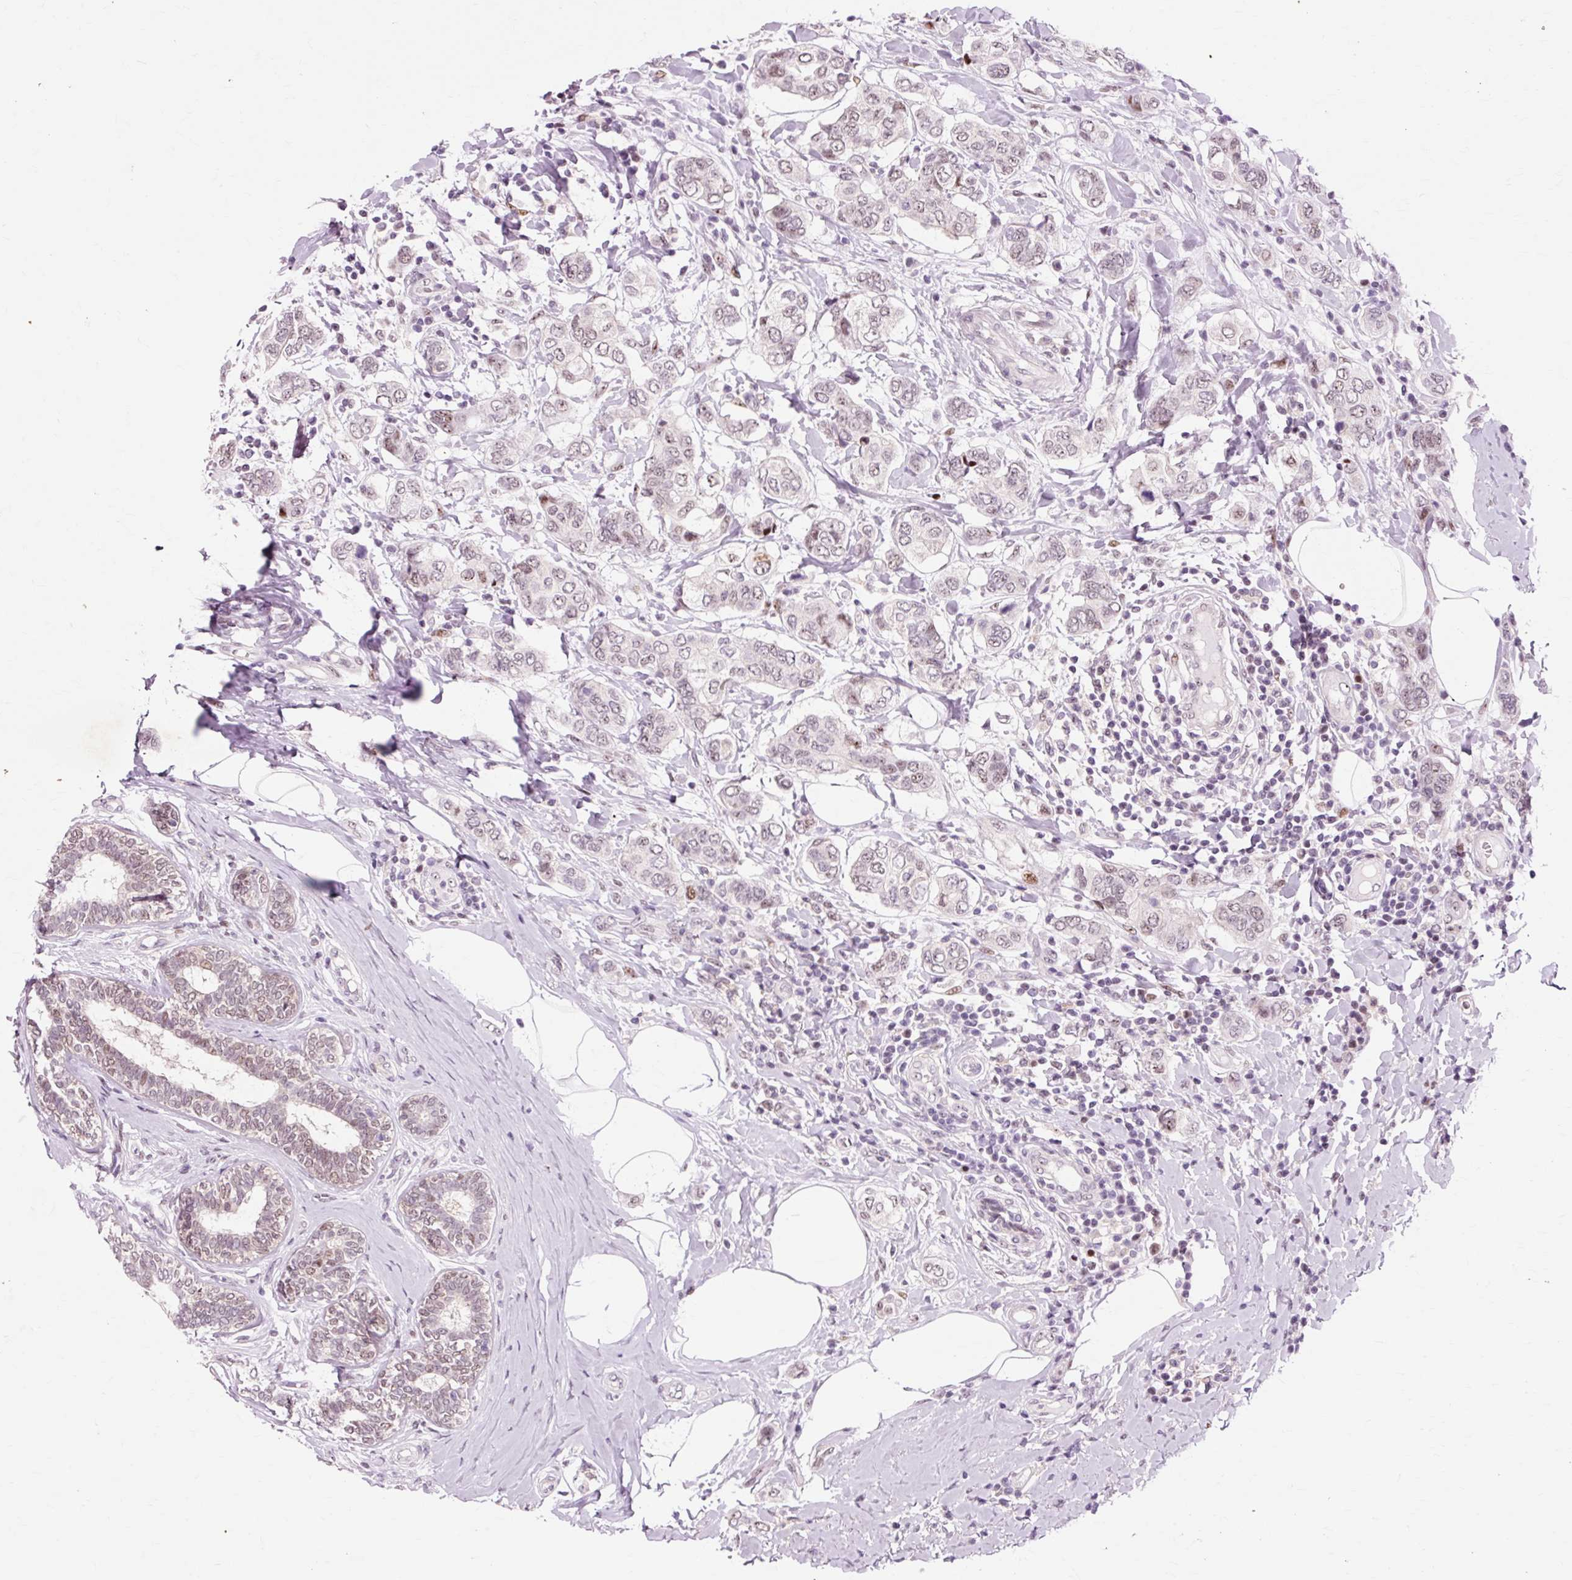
{"staining": {"intensity": "moderate", "quantity": "<25%", "location": "nuclear"}, "tissue": "breast cancer", "cell_type": "Tumor cells", "image_type": "cancer", "snomed": [{"axis": "morphology", "description": "Lobular carcinoma"}, {"axis": "topography", "description": "Breast"}], "caption": "This is an image of immunohistochemistry (IHC) staining of breast cancer (lobular carcinoma), which shows moderate positivity in the nuclear of tumor cells.", "gene": "MACROD2", "patient": {"sex": "female", "age": 51}}